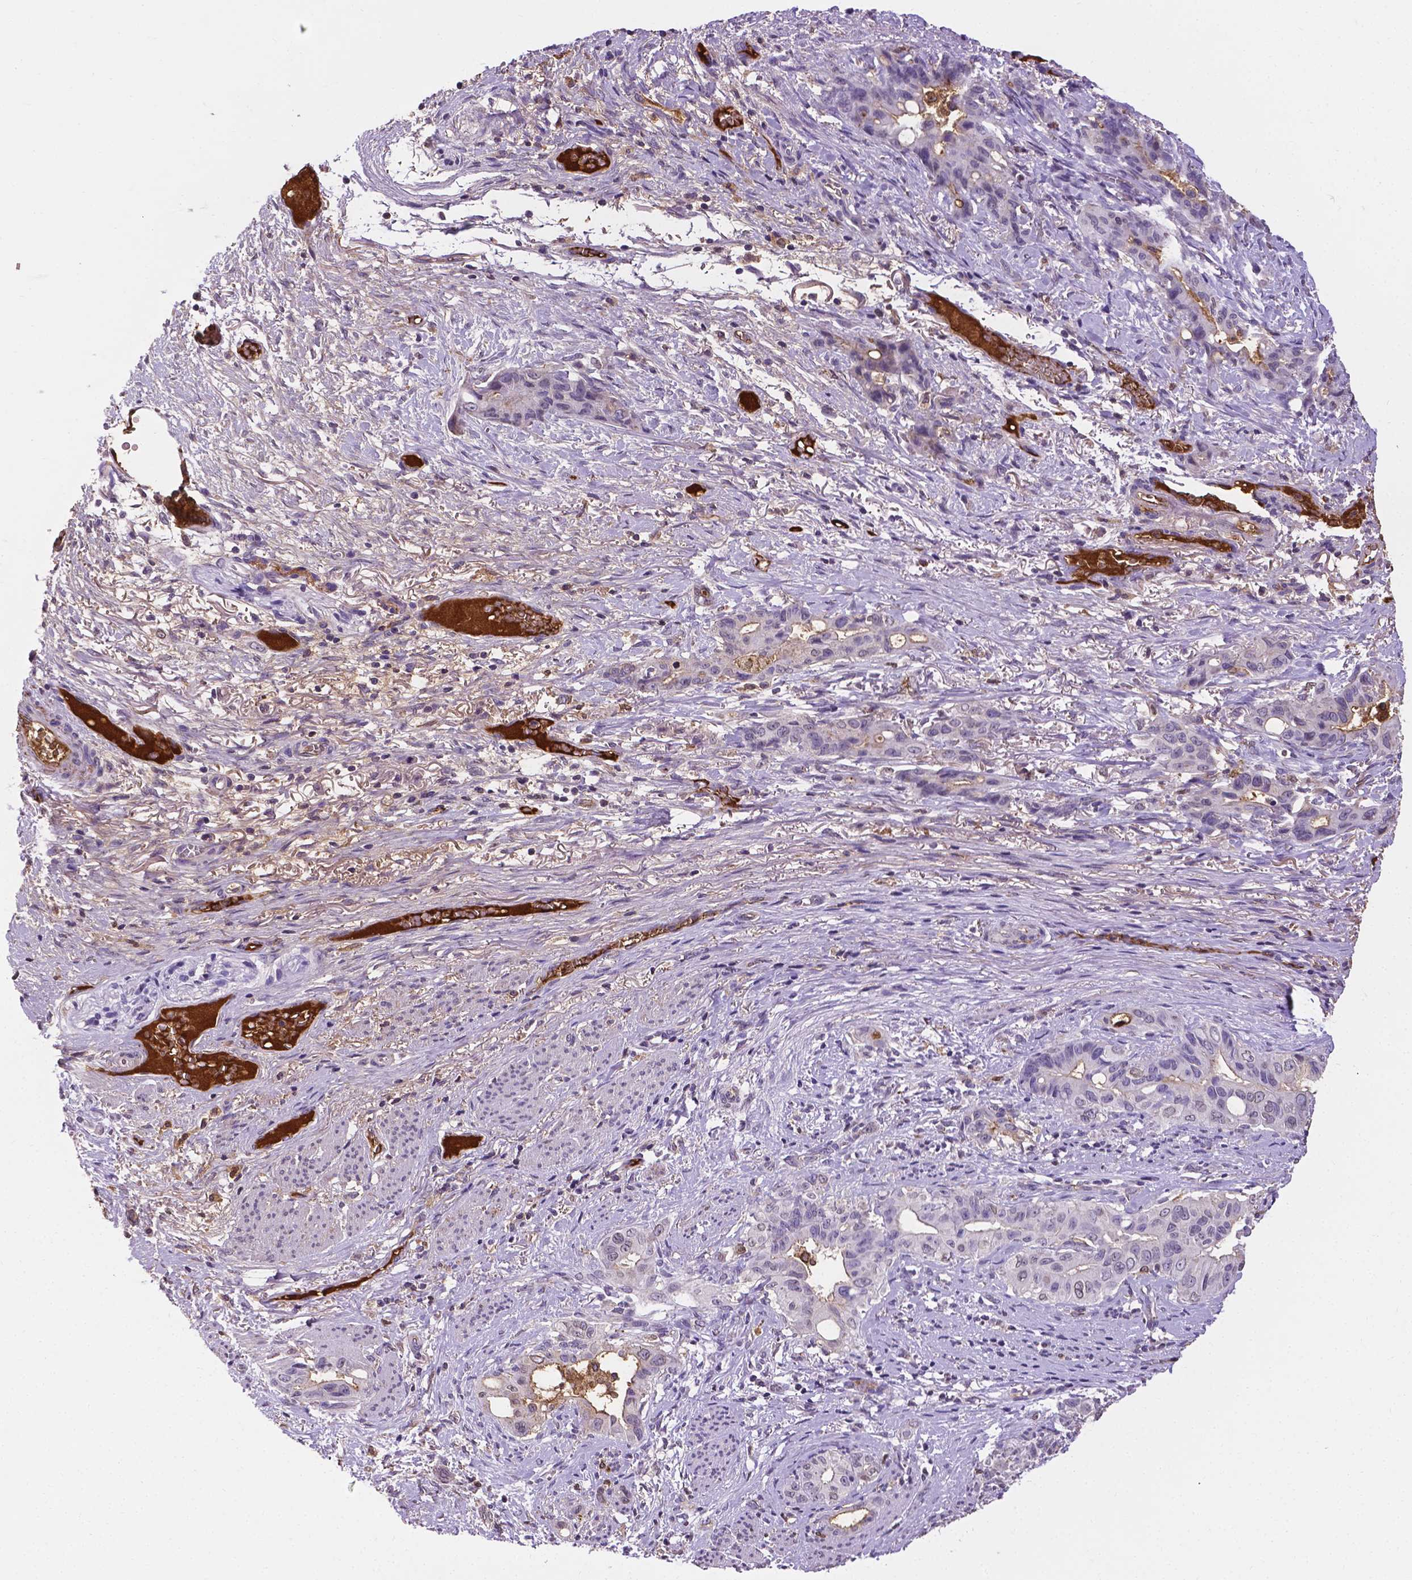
{"staining": {"intensity": "negative", "quantity": "none", "location": "none"}, "tissue": "stomach cancer", "cell_type": "Tumor cells", "image_type": "cancer", "snomed": [{"axis": "morphology", "description": "Normal tissue, NOS"}, {"axis": "morphology", "description": "Adenocarcinoma, NOS"}, {"axis": "topography", "description": "Esophagus"}, {"axis": "topography", "description": "Stomach, upper"}], "caption": "Immunohistochemistry histopathology image of human stomach adenocarcinoma stained for a protein (brown), which exhibits no expression in tumor cells.", "gene": "APOE", "patient": {"sex": "male", "age": 62}}